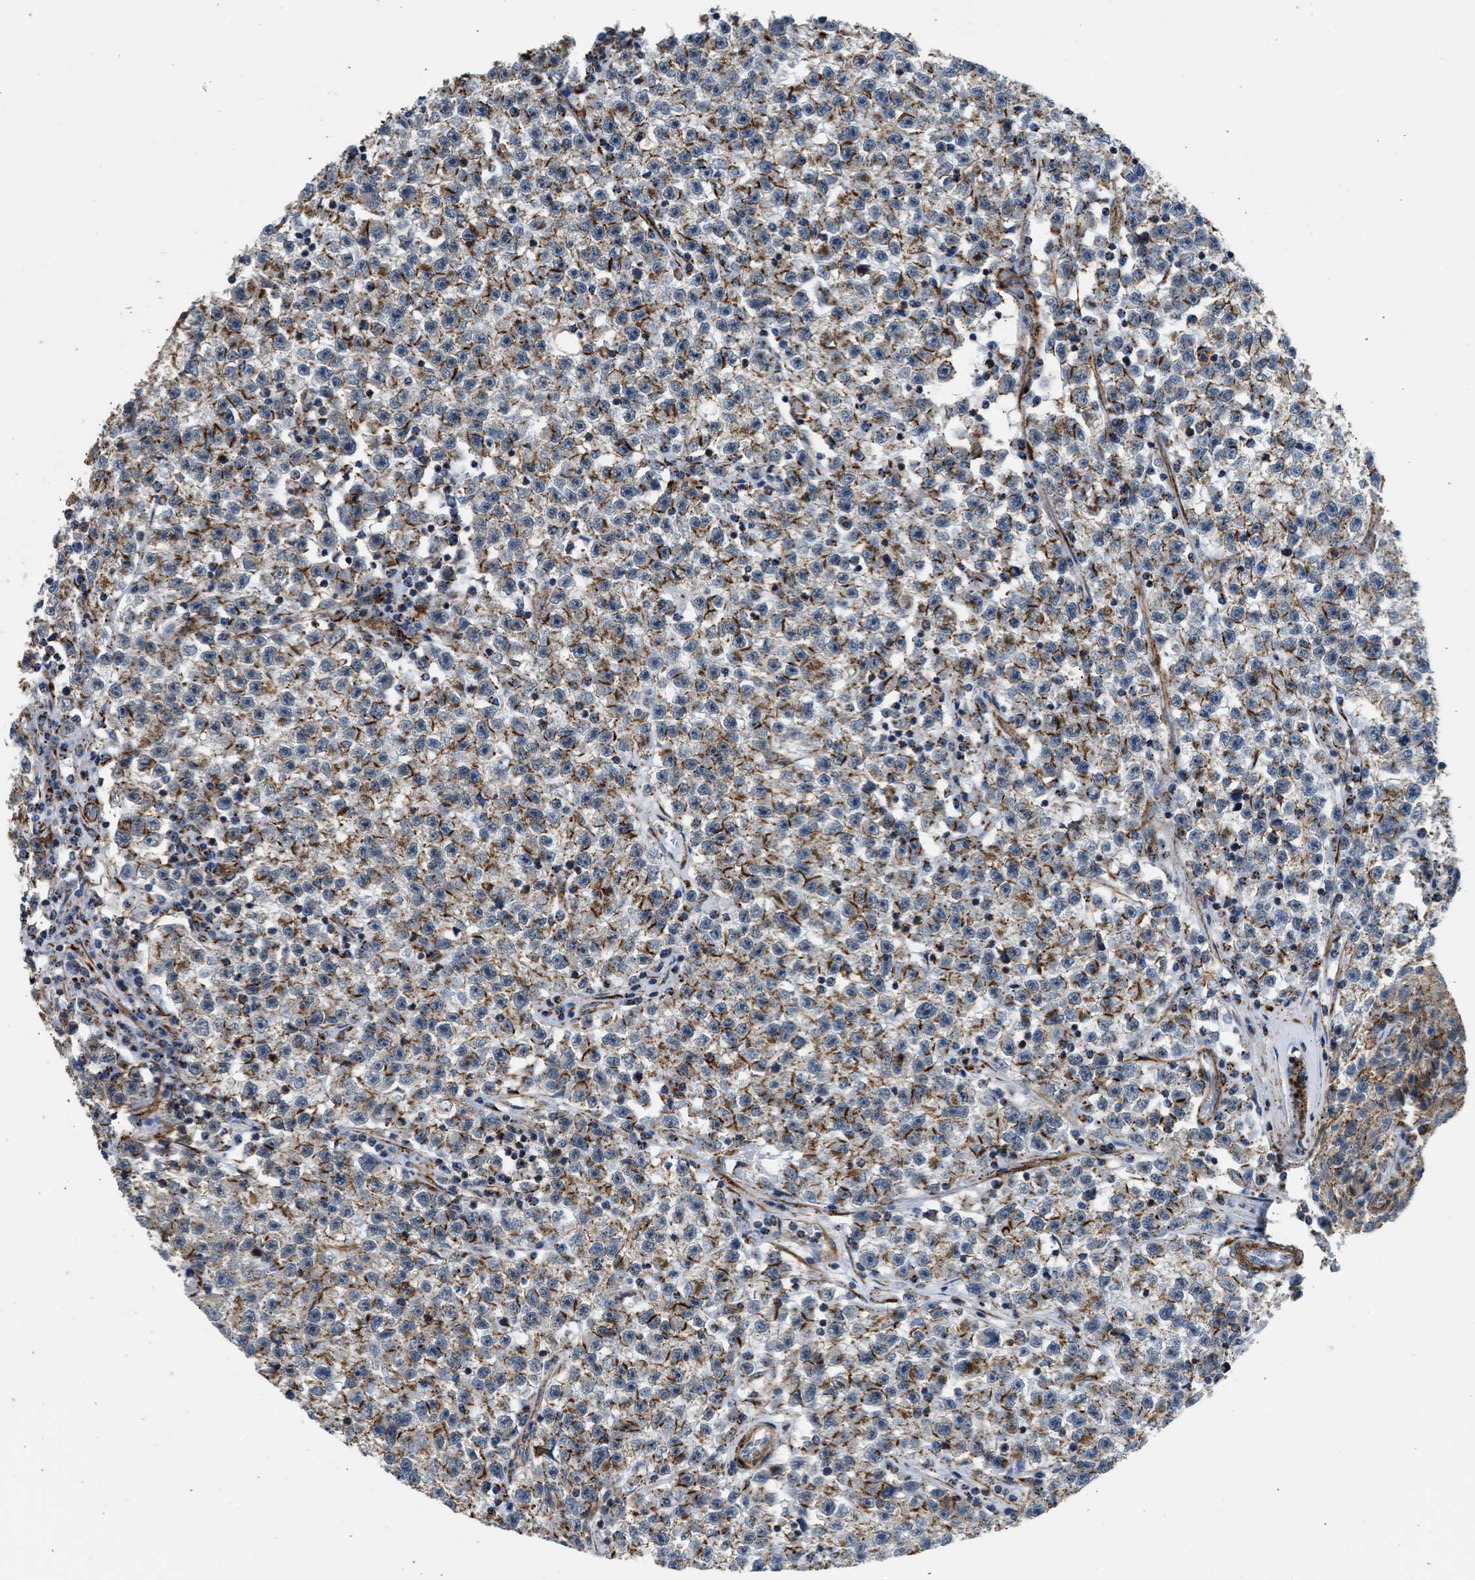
{"staining": {"intensity": "moderate", "quantity": ">75%", "location": "cytoplasmic/membranous"}, "tissue": "testis cancer", "cell_type": "Tumor cells", "image_type": "cancer", "snomed": [{"axis": "morphology", "description": "Seminoma, NOS"}, {"axis": "topography", "description": "Testis"}], "caption": "Immunohistochemical staining of testis cancer reveals medium levels of moderate cytoplasmic/membranous protein positivity in about >75% of tumor cells.", "gene": "SEPTIN2", "patient": {"sex": "male", "age": 22}}